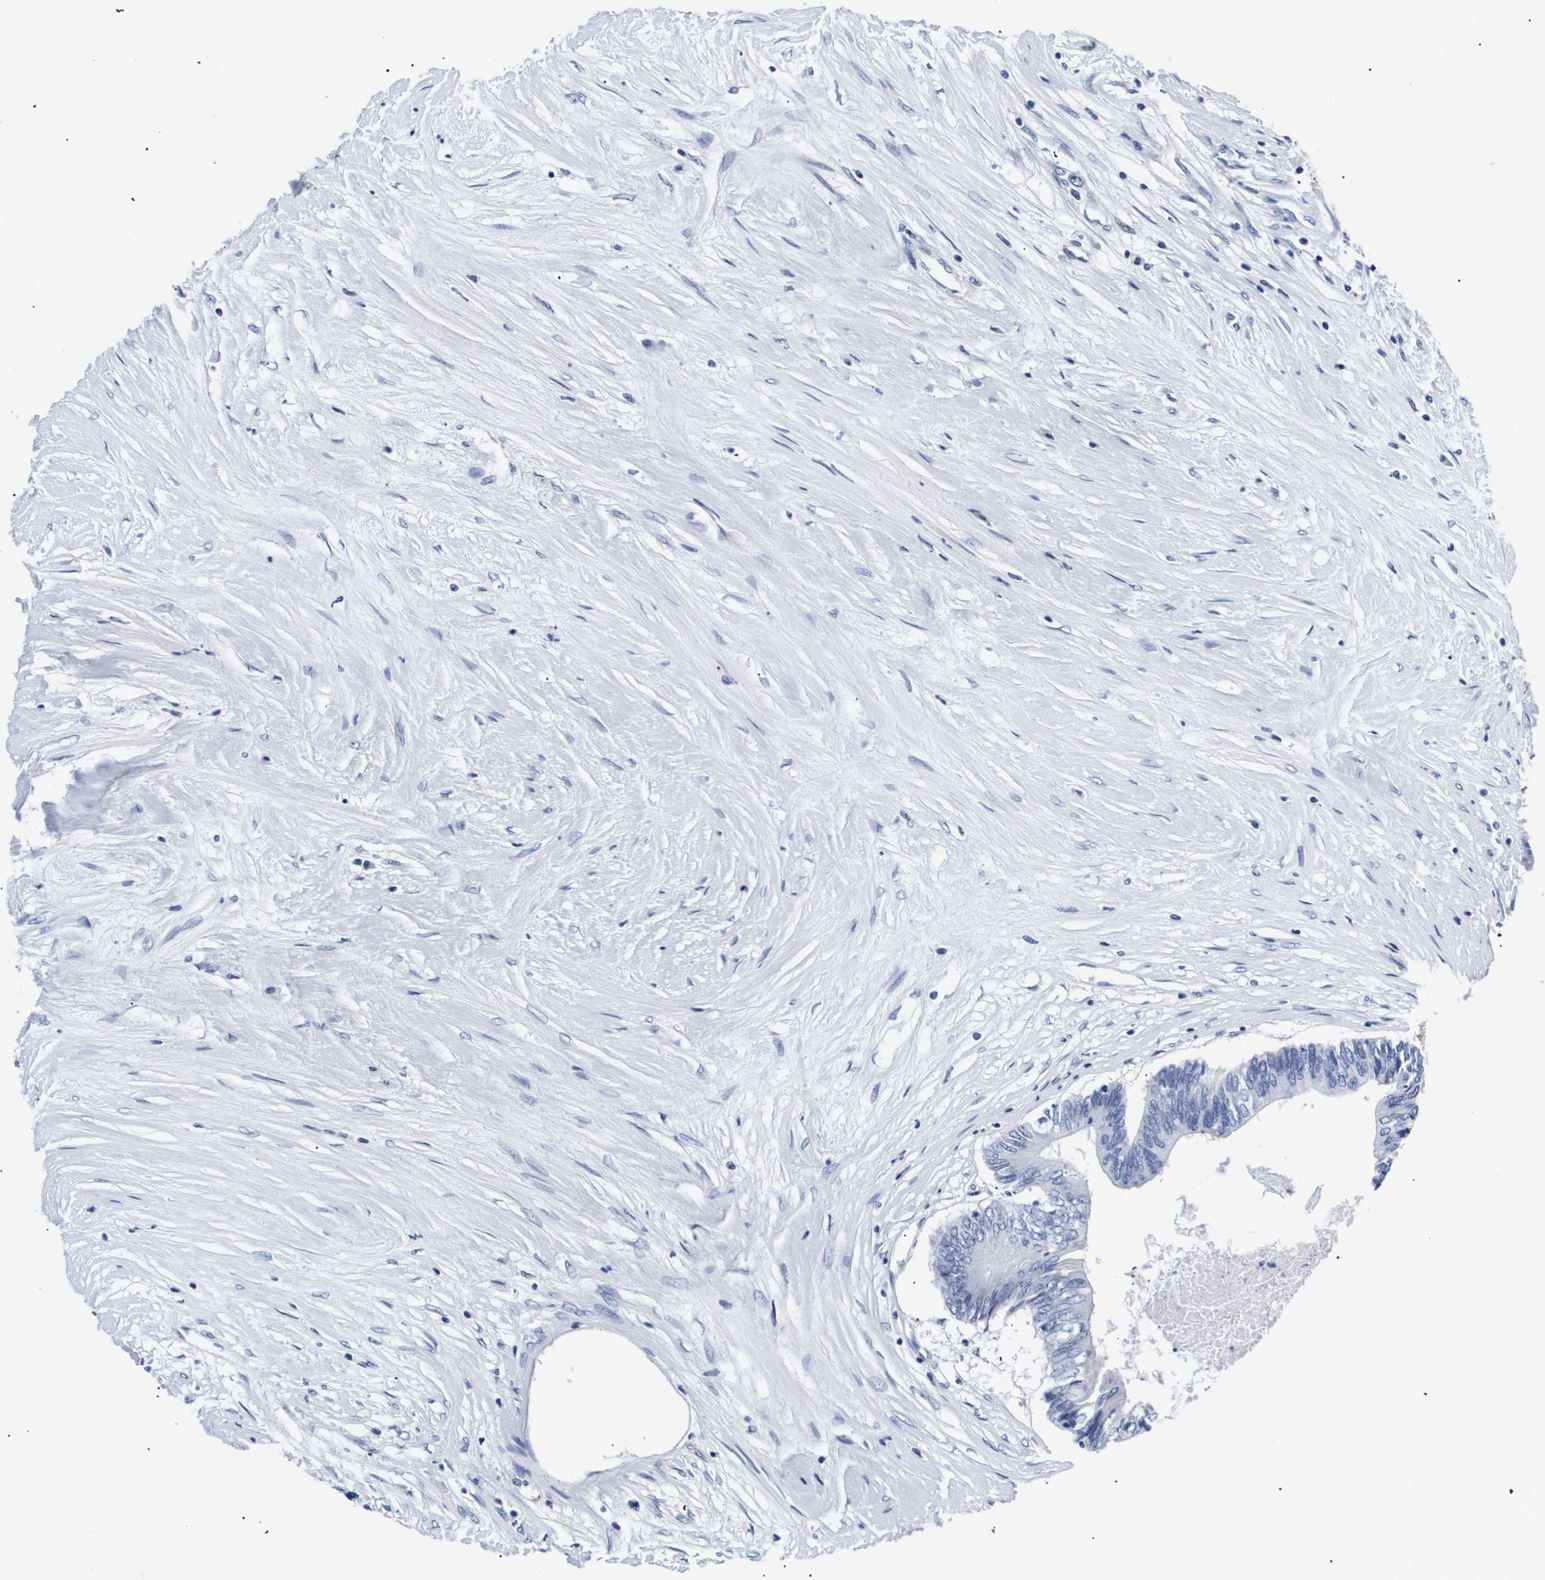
{"staining": {"intensity": "negative", "quantity": "none", "location": "none"}, "tissue": "colorectal cancer", "cell_type": "Tumor cells", "image_type": "cancer", "snomed": [{"axis": "morphology", "description": "Adenocarcinoma, NOS"}, {"axis": "topography", "description": "Rectum"}], "caption": "Colorectal cancer was stained to show a protein in brown. There is no significant staining in tumor cells.", "gene": "ATP6V0A4", "patient": {"sex": "male", "age": 63}}